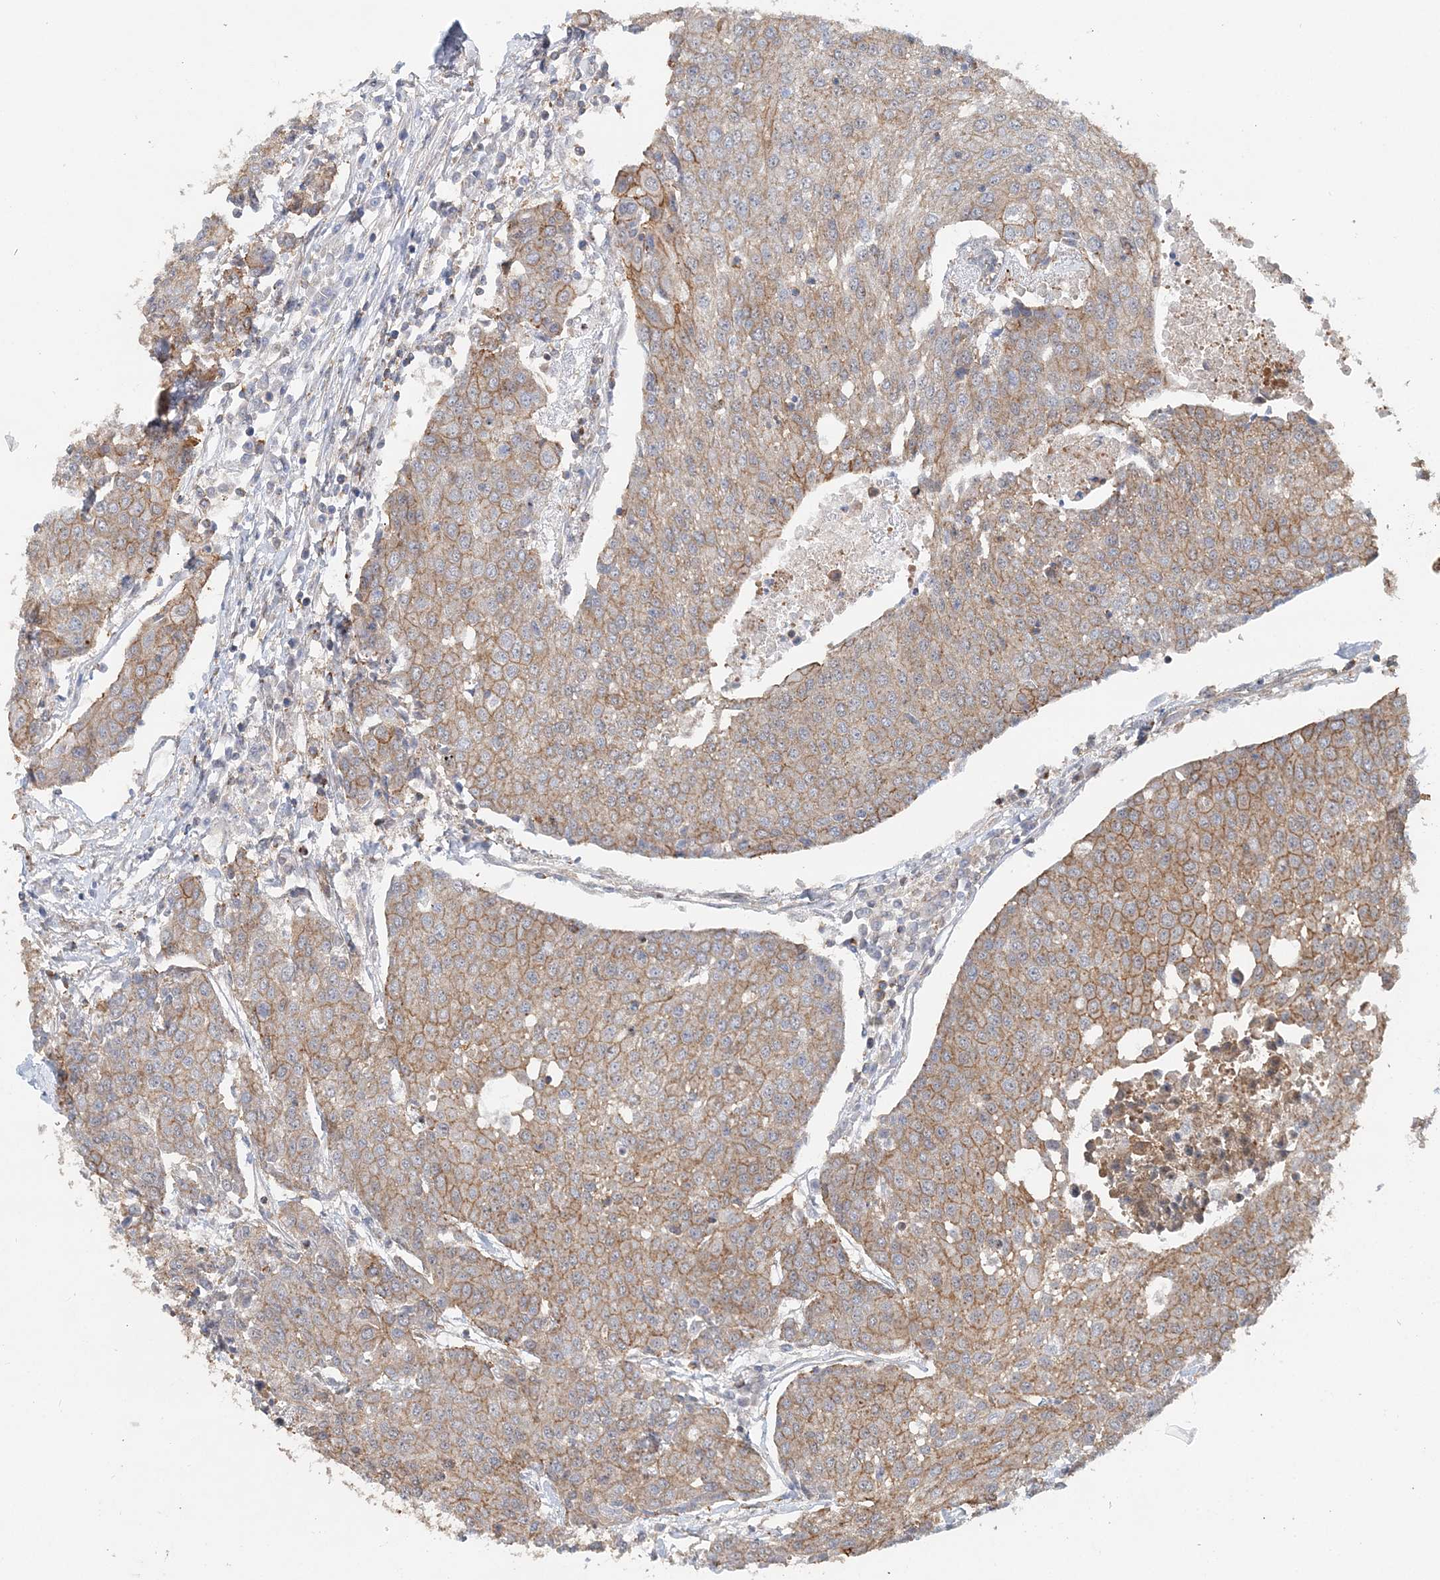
{"staining": {"intensity": "moderate", "quantity": "25%-75%", "location": "cytoplasmic/membranous"}, "tissue": "urothelial cancer", "cell_type": "Tumor cells", "image_type": "cancer", "snomed": [{"axis": "morphology", "description": "Urothelial carcinoma, High grade"}, {"axis": "topography", "description": "Urinary bladder"}], "caption": "High-magnification brightfield microscopy of urothelial cancer stained with DAB (3,3'-diaminobenzidine) (brown) and counterstained with hematoxylin (blue). tumor cells exhibit moderate cytoplasmic/membranous staining is identified in approximately25%-75% of cells.", "gene": "MAT2B", "patient": {"sex": "female", "age": 85}}